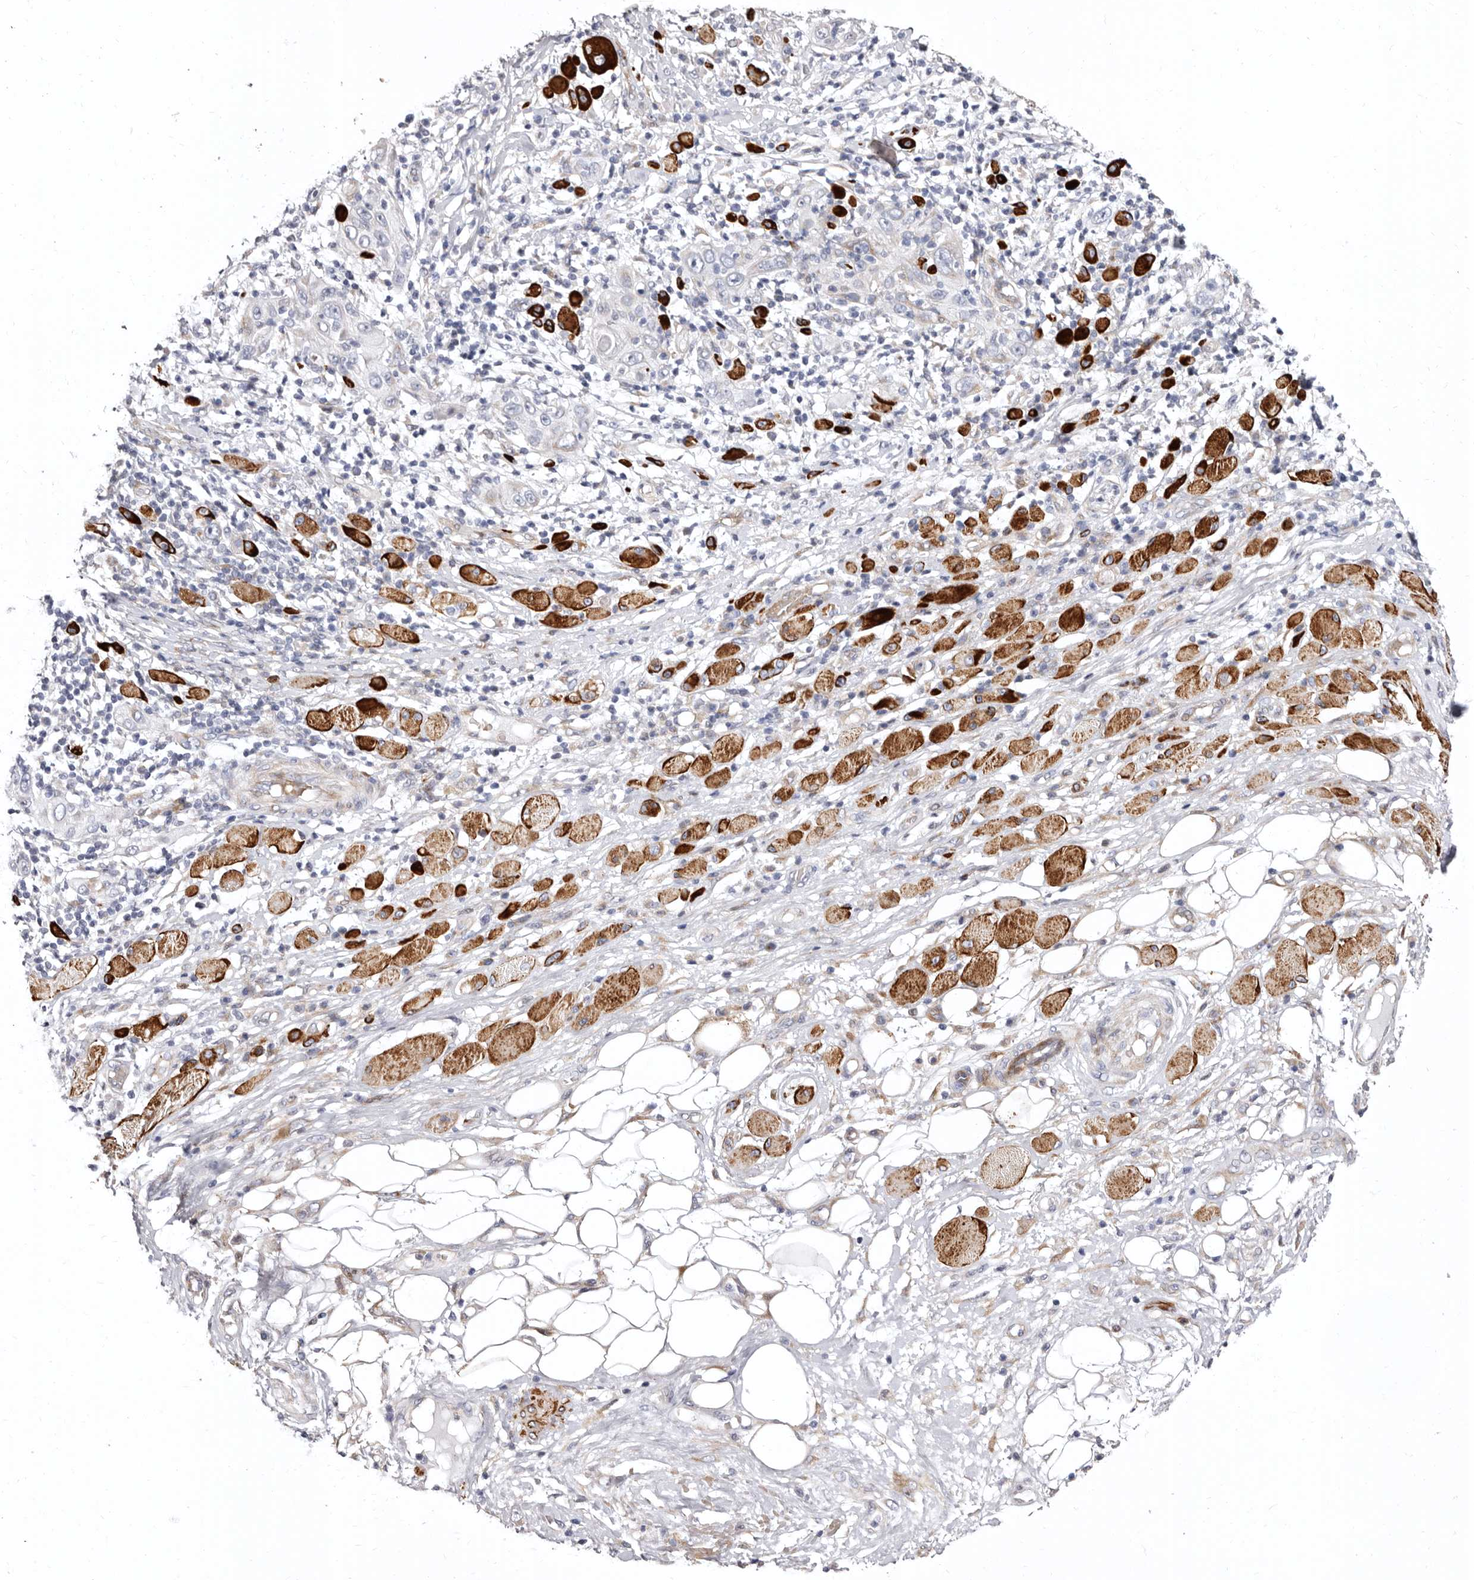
{"staining": {"intensity": "negative", "quantity": "none", "location": "none"}, "tissue": "skin cancer", "cell_type": "Tumor cells", "image_type": "cancer", "snomed": [{"axis": "morphology", "description": "Squamous cell carcinoma, NOS"}, {"axis": "topography", "description": "Skin"}], "caption": "A histopathology image of human skin cancer is negative for staining in tumor cells.", "gene": "AIDA", "patient": {"sex": "female", "age": 88}}